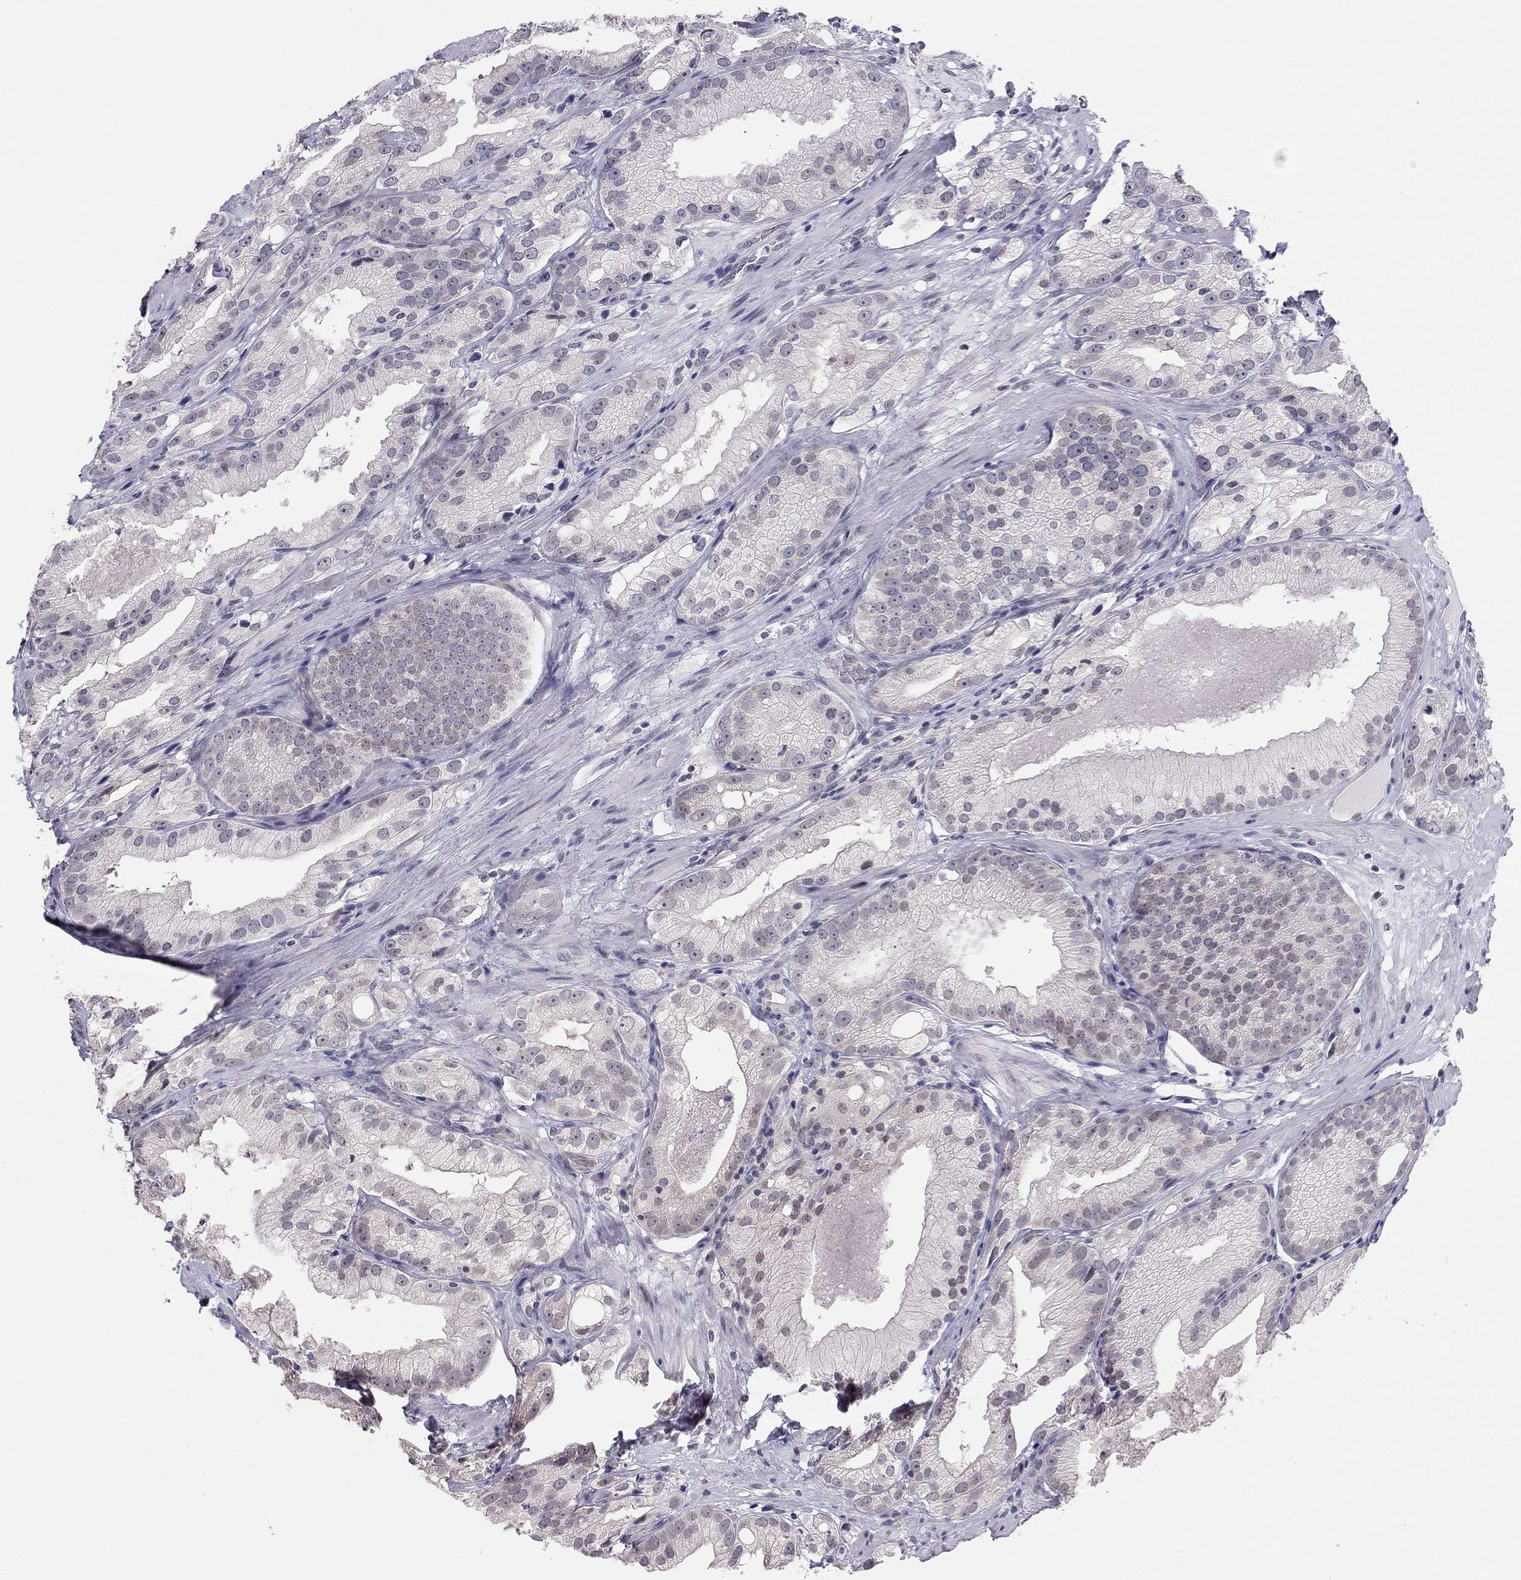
{"staining": {"intensity": "negative", "quantity": "none", "location": "none"}, "tissue": "prostate cancer", "cell_type": "Tumor cells", "image_type": "cancer", "snomed": [{"axis": "morphology", "description": "Adenocarcinoma, High grade"}, {"axis": "topography", "description": "Prostate and seminal vesicle, NOS"}], "caption": "Prostate cancer (high-grade adenocarcinoma) stained for a protein using immunohistochemistry exhibits no staining tumor cells.", "gene": "HSF2BP", "patient": {"sex": "male", "age": 62}}